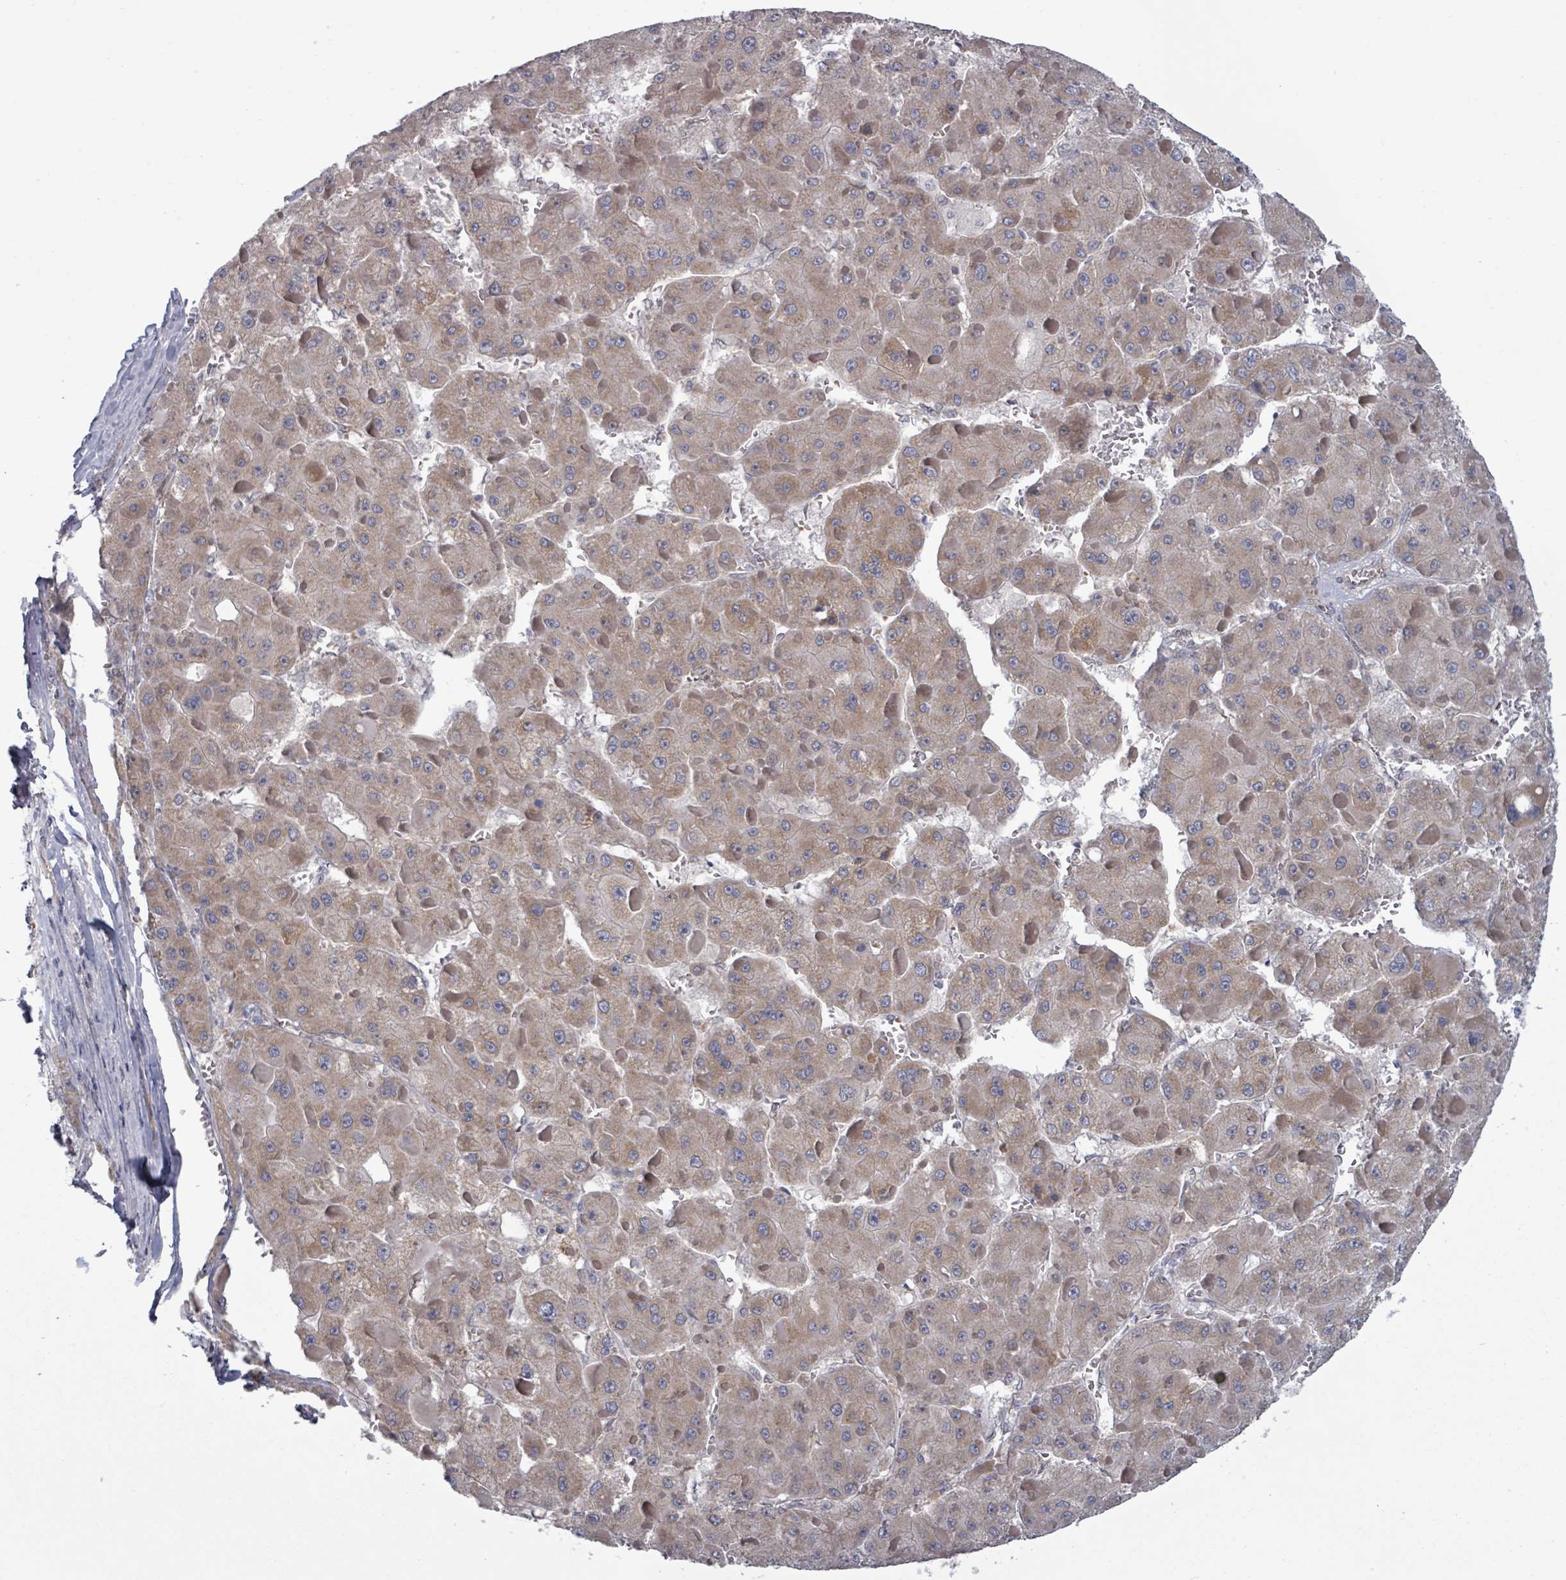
{"staining": {"intensity": "moderate", "quantity": ">75%", "location": "cytoplasmic/membranous"}, "tissue": "liver cancer", "cell_type": "Tumor cells", "image_type": "cancer", "snomed": [{"axis": "morphology", "description": "Carcinoma, Hepatocellular, NOS"}, {"axis": "topography", "description": "Liver"}], "caption": "A brown stain labels moderate cytoplasmic/membranous expression of a protein in human liver hepatocellular carcinoma tumor cells. Nuclei are stained in blue.", "gene": "FKBP1A", "patient": {"sex": "female", "age": 73}}